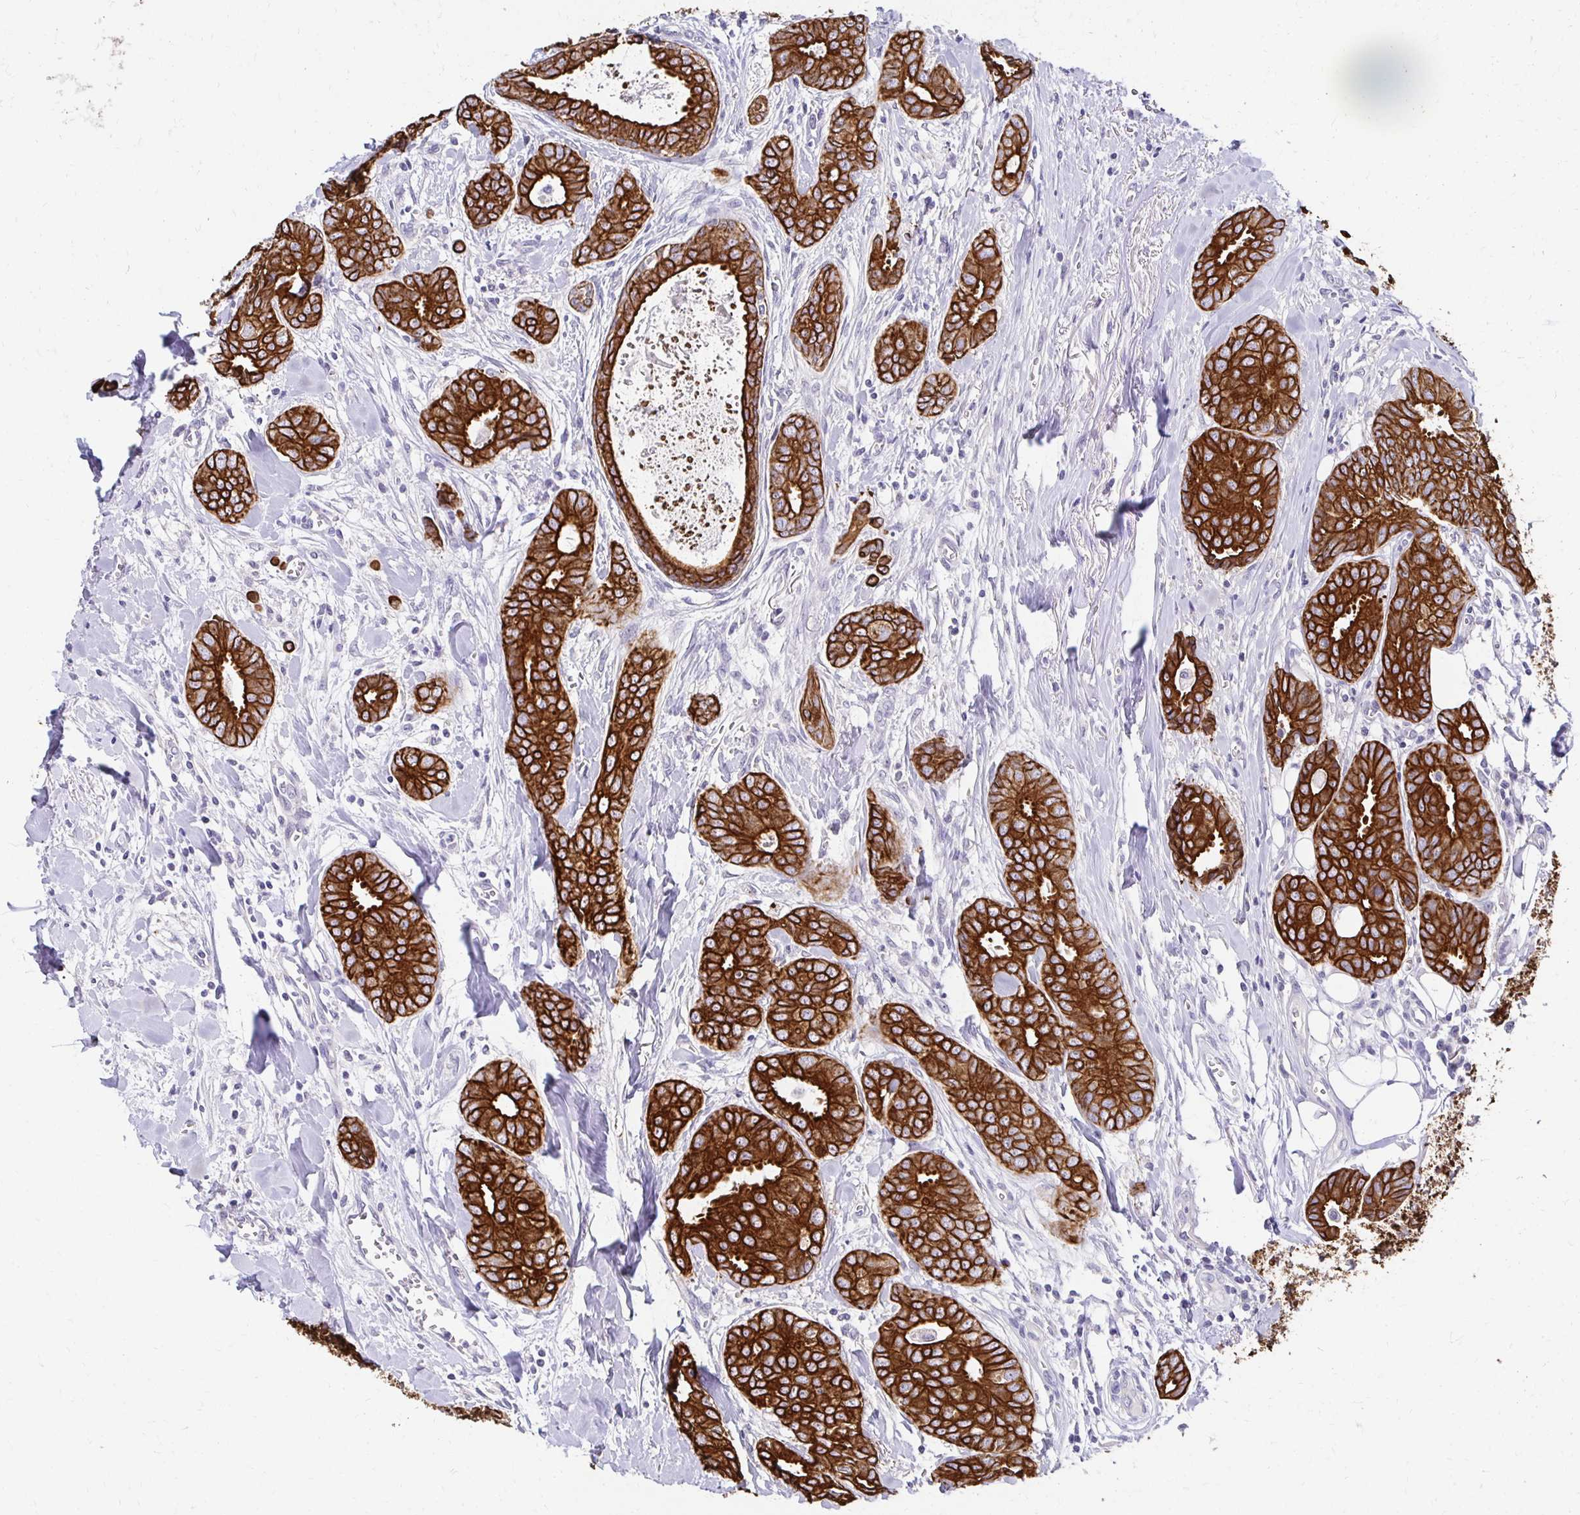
{"staining": {"intensity": "strong", "quantity": ">75%", "location": "cytoplasmic/membranous"}, "tissue": "breast cancer", "cell_type": "Tumor cells", "image_type": "cancer", "snomed": [{"axis": "morphology", "description": "Duct carcinoma"}, {"axis": "topography", "description": "Breast"}], "caption": "A histopathology image of human breast cancer stained for a protein reveals strong cytoplasmic/membranous brown staining in tumor cells.", "gene": "C1QTNF2", "patient": {"sex": "female", "age": 45}}